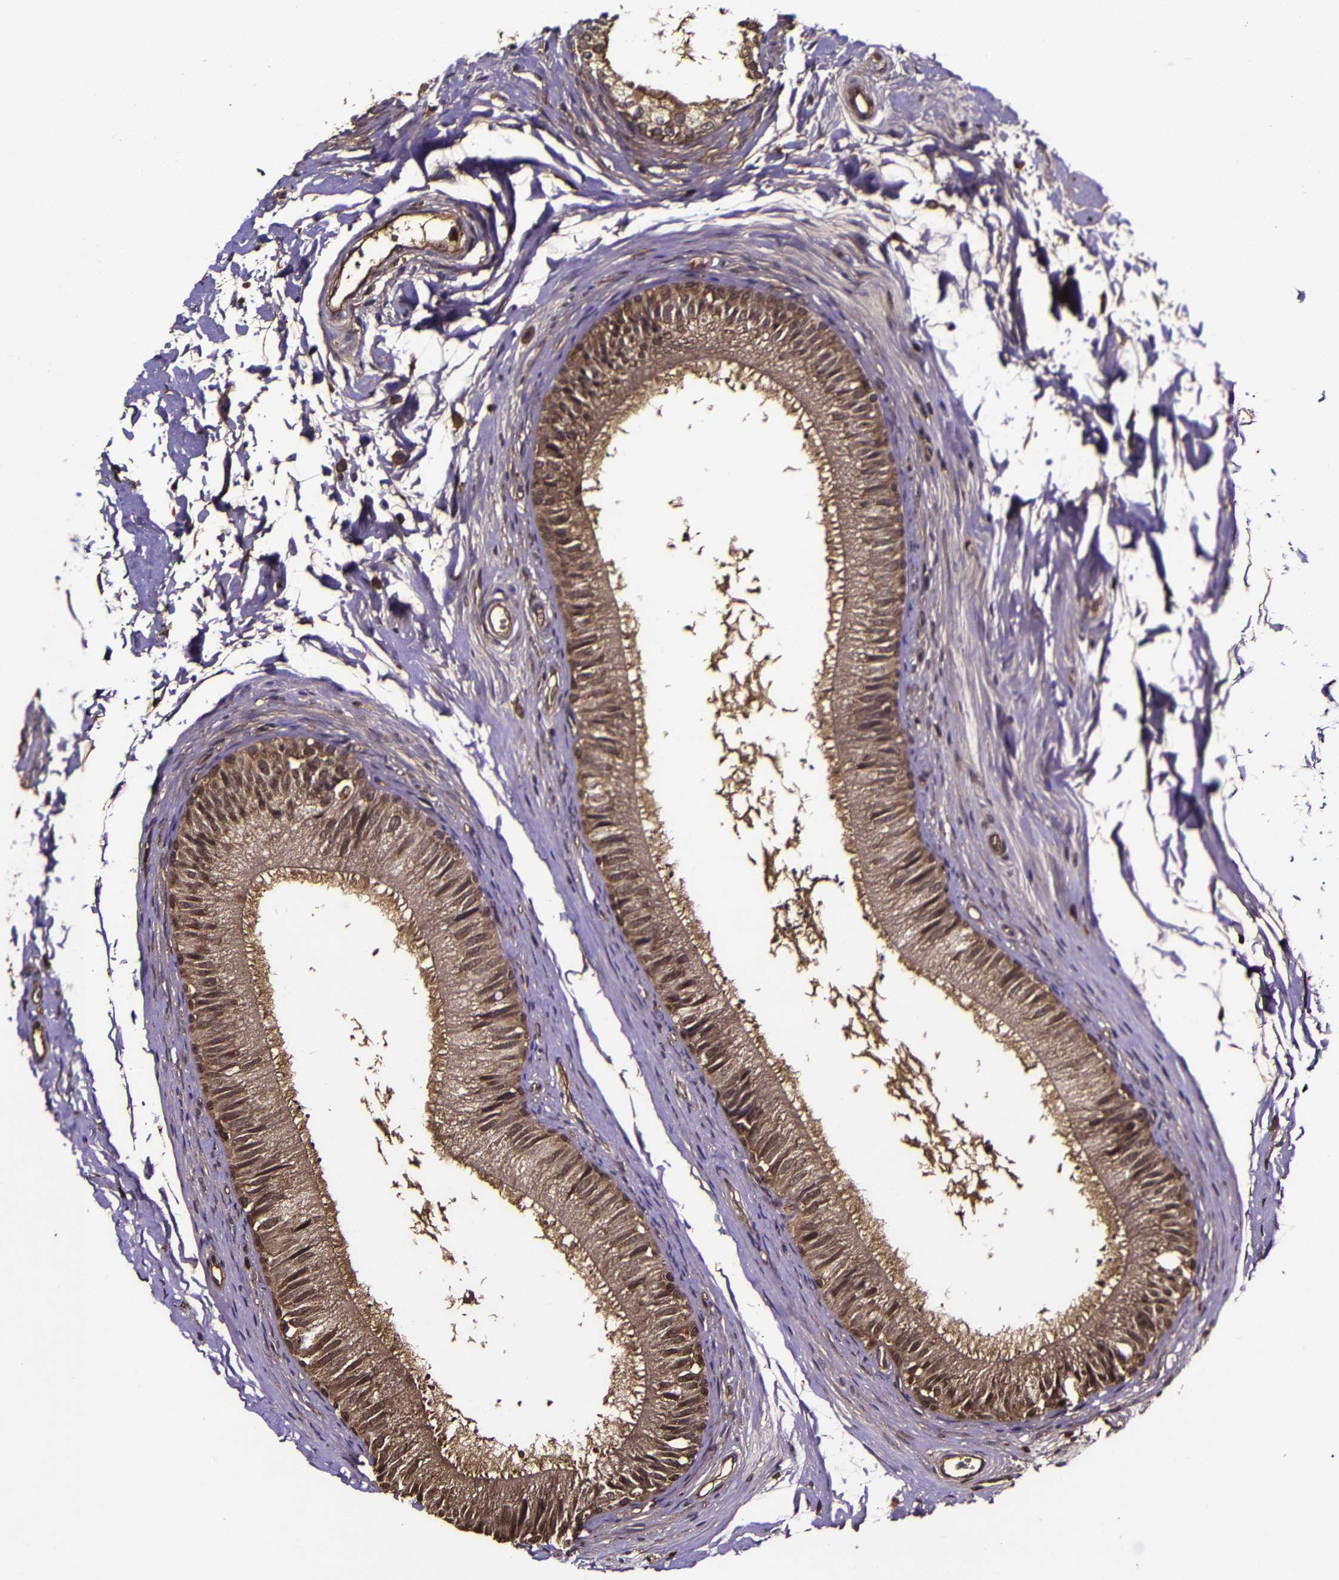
{"staining": {"intensity": "moderate", "quantity": ">75%", "location": "cytoplasmic/membranous"}, "tissue": "epididymis", "cell_type": "Glandular cells", "image_type": "normal", "snomed": [{"axis": "morphology", "description": "Normal tissue, NOS"}, {"axis": "topography", "description": "Epididymis"}], "caption": "Immunohistochemistry (IHC) image of benign epididymis: human epididymis stained using IHC demonstrates medium levels of moderate protein expression localized specifically in the cytoplasmic/membranous of glandular cells, appearing as a cytoplasmic/membranous brown color.", "gene": "MSN", "patient": {"sex": "male", "age": 56}}